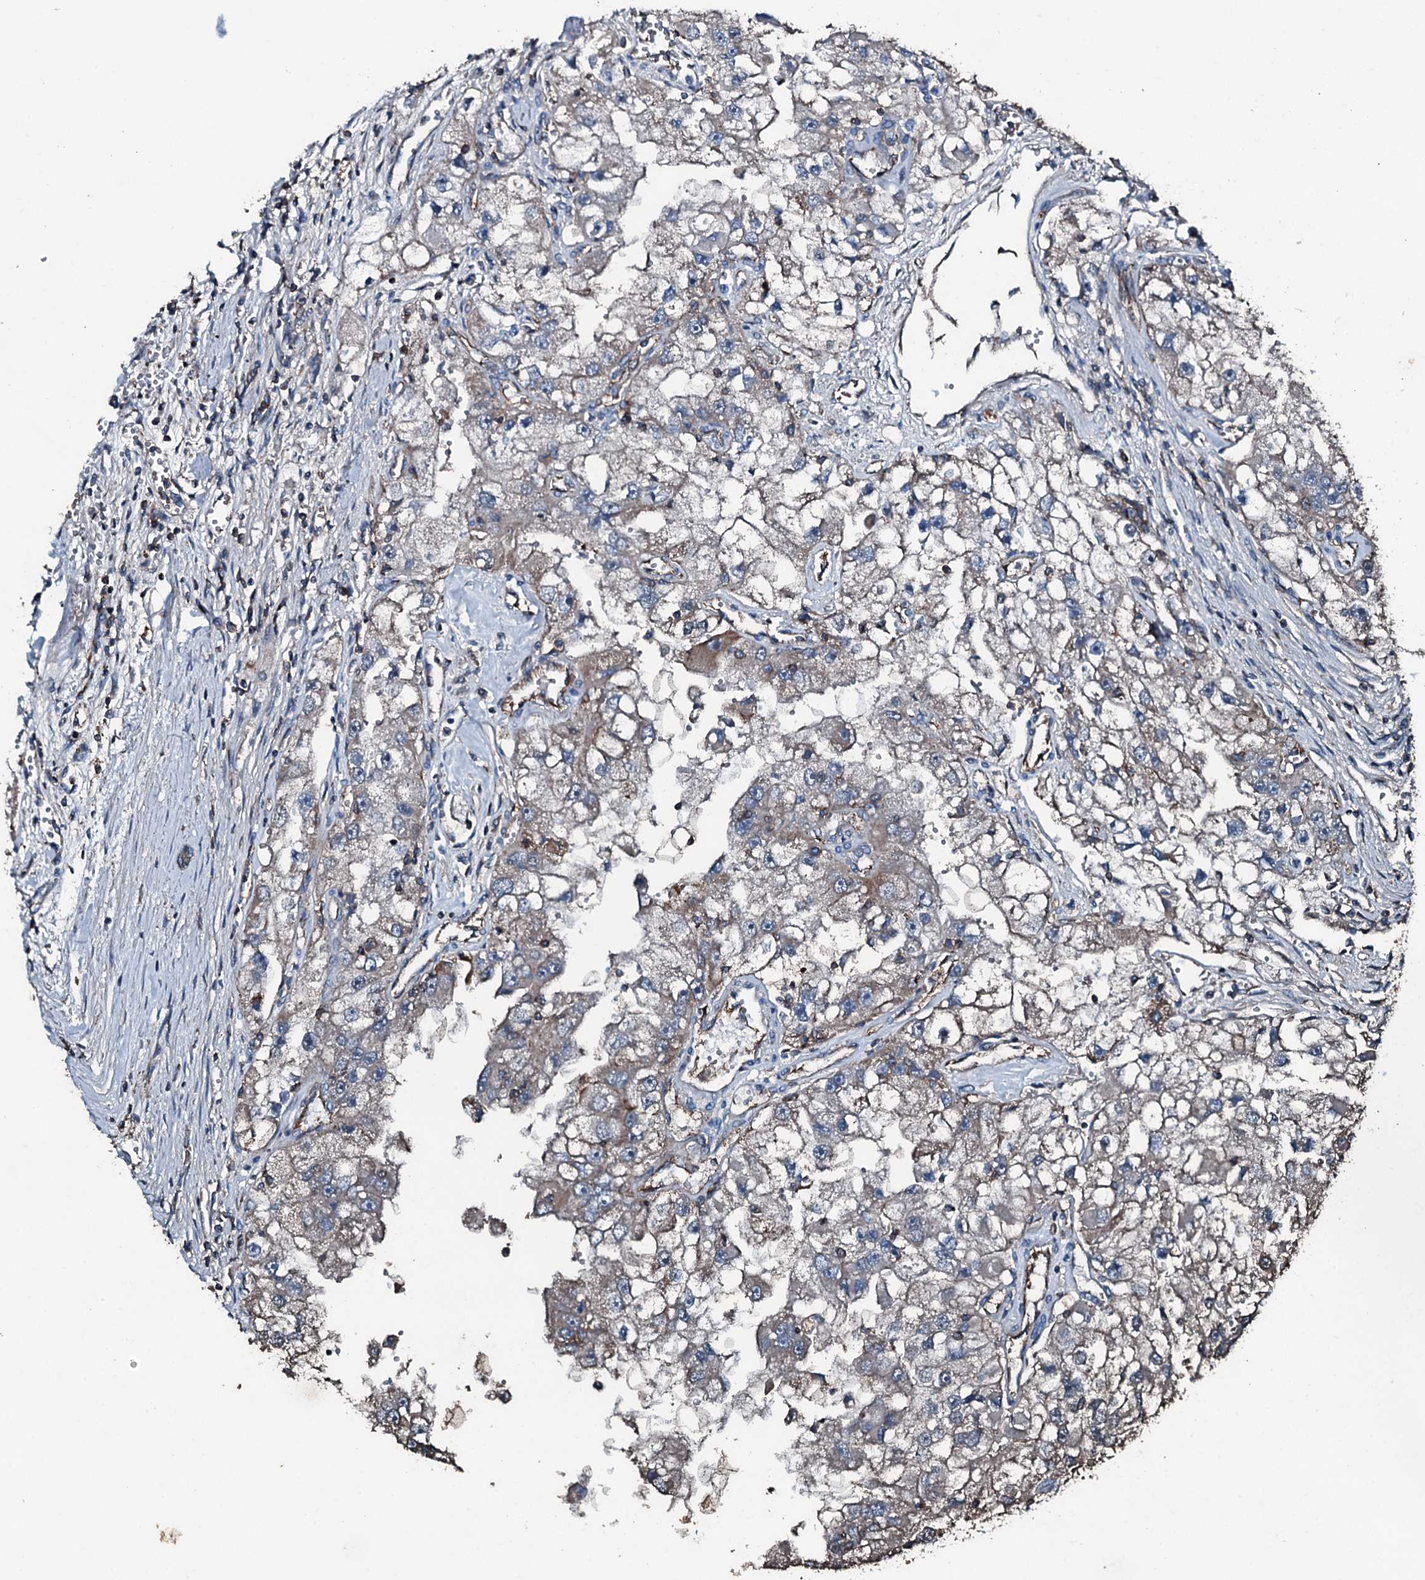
{"staining": {"intensity": "weak", "quantity": "<25%", "location": "cytoplasmic/membranous"}, "tissue": "renal cancer", "cell_type": "Tumor cells", "image_type": "cancer", "snomed": [{"axis": "morphology", "description": "Adenocarcinoma, NOS"}, {"axis": "topography", "description": "Kidney"}], "caption": "Human renal cancer (adenocarcinoma) stained for a protein using immunohistochemistry (IHC) demonstrates no expression in tumor cells.", "gene": "SLC25A38", "patient": {"sex": "male", "age": 63}}